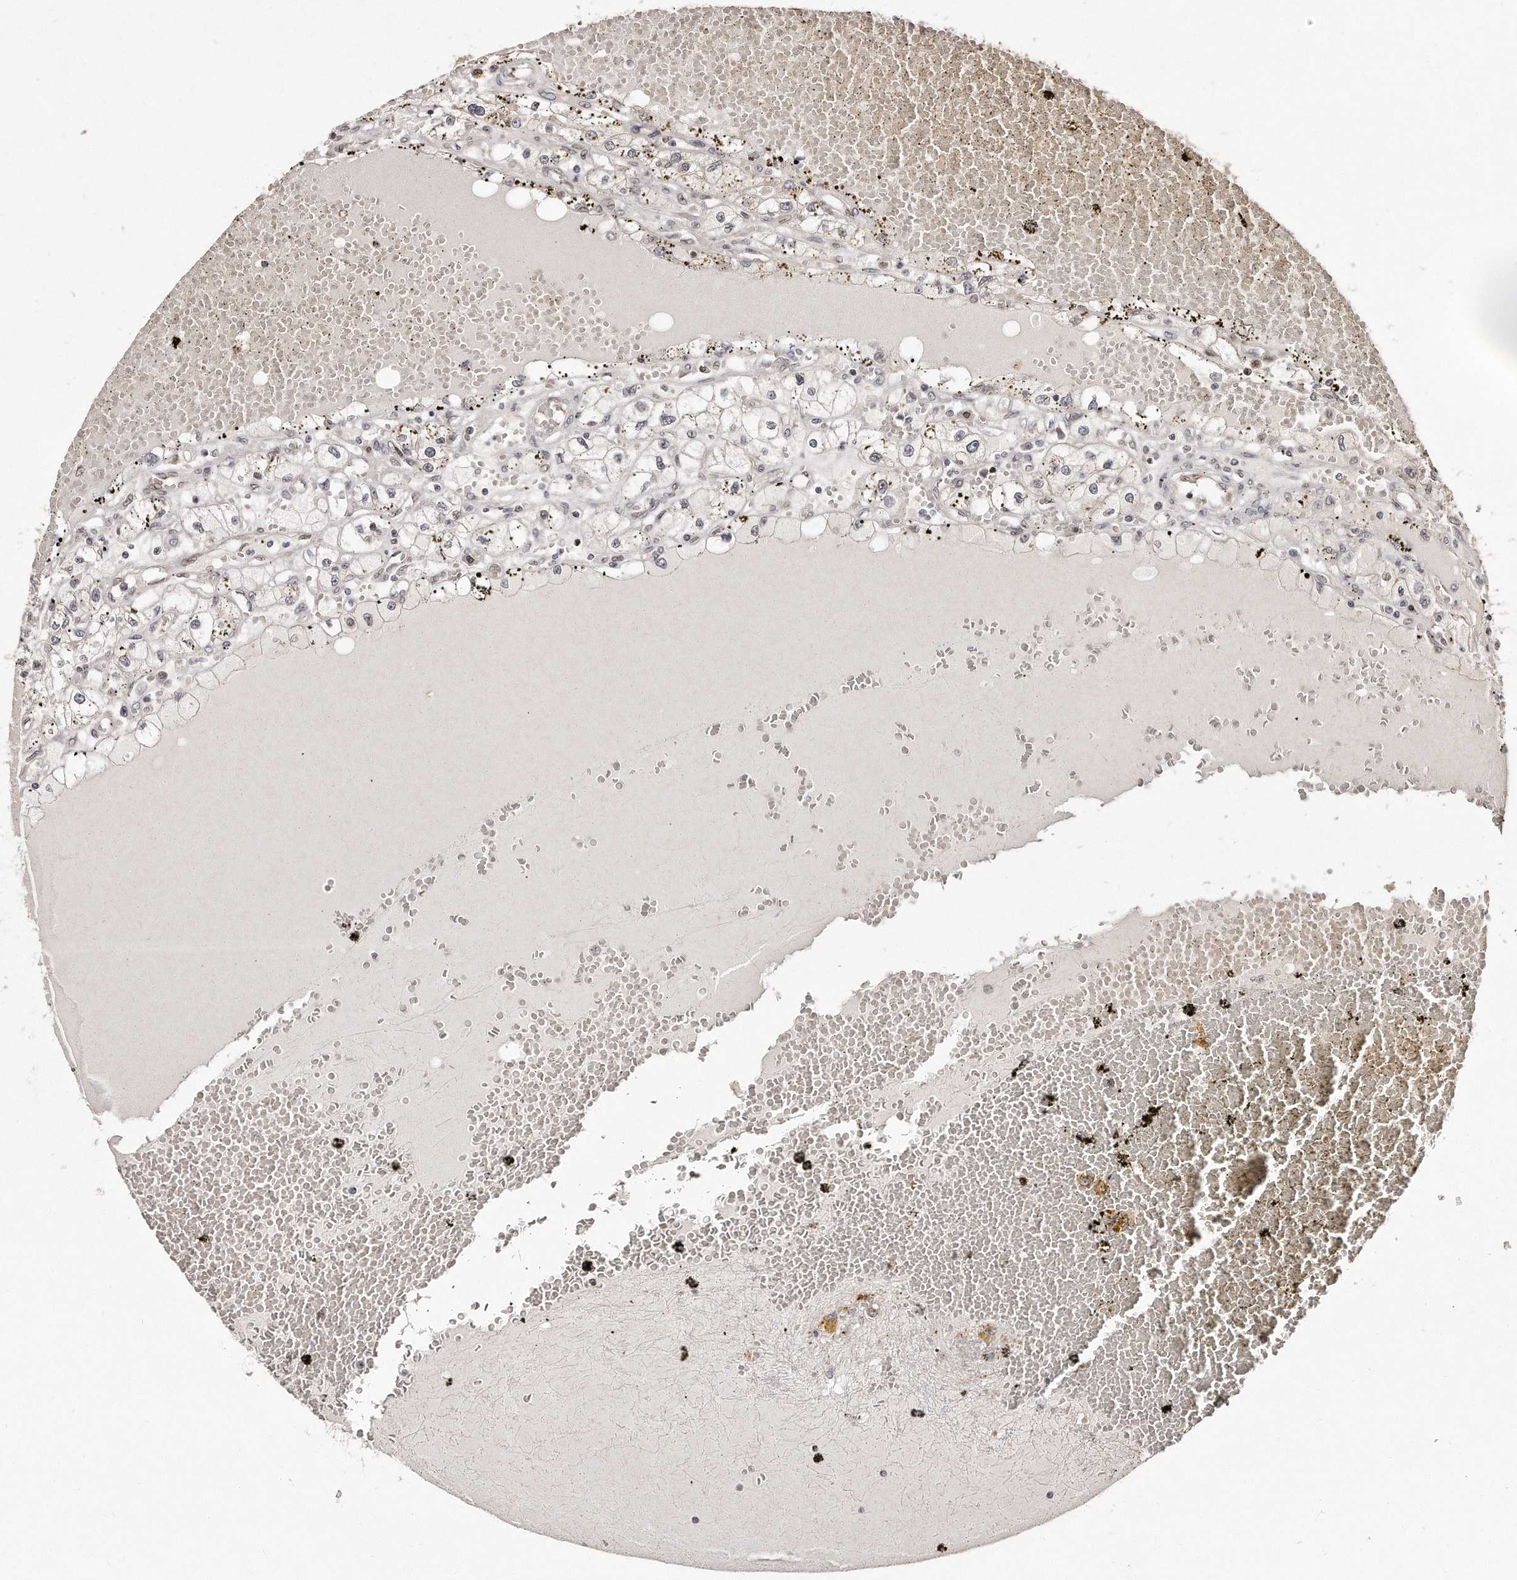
{"staining": {"intensity": "negative", "quantity": "none", "location": "none"}, "tissue": "renal cancer", "cell_type": "Tumor cells", "image_type": "cancer", "snomed": [{"axis": "morphology", "description": "Adenocarcinoma, NOS"}, {"axis": "topography", "description": "Kidney"}], "caption": "Tumor cells show no significant expression in renal adenocarcinoma. Nuclei are stained in blue.", "gene": "HASPIN", "patient": {"sex": "male", "age": 56}}